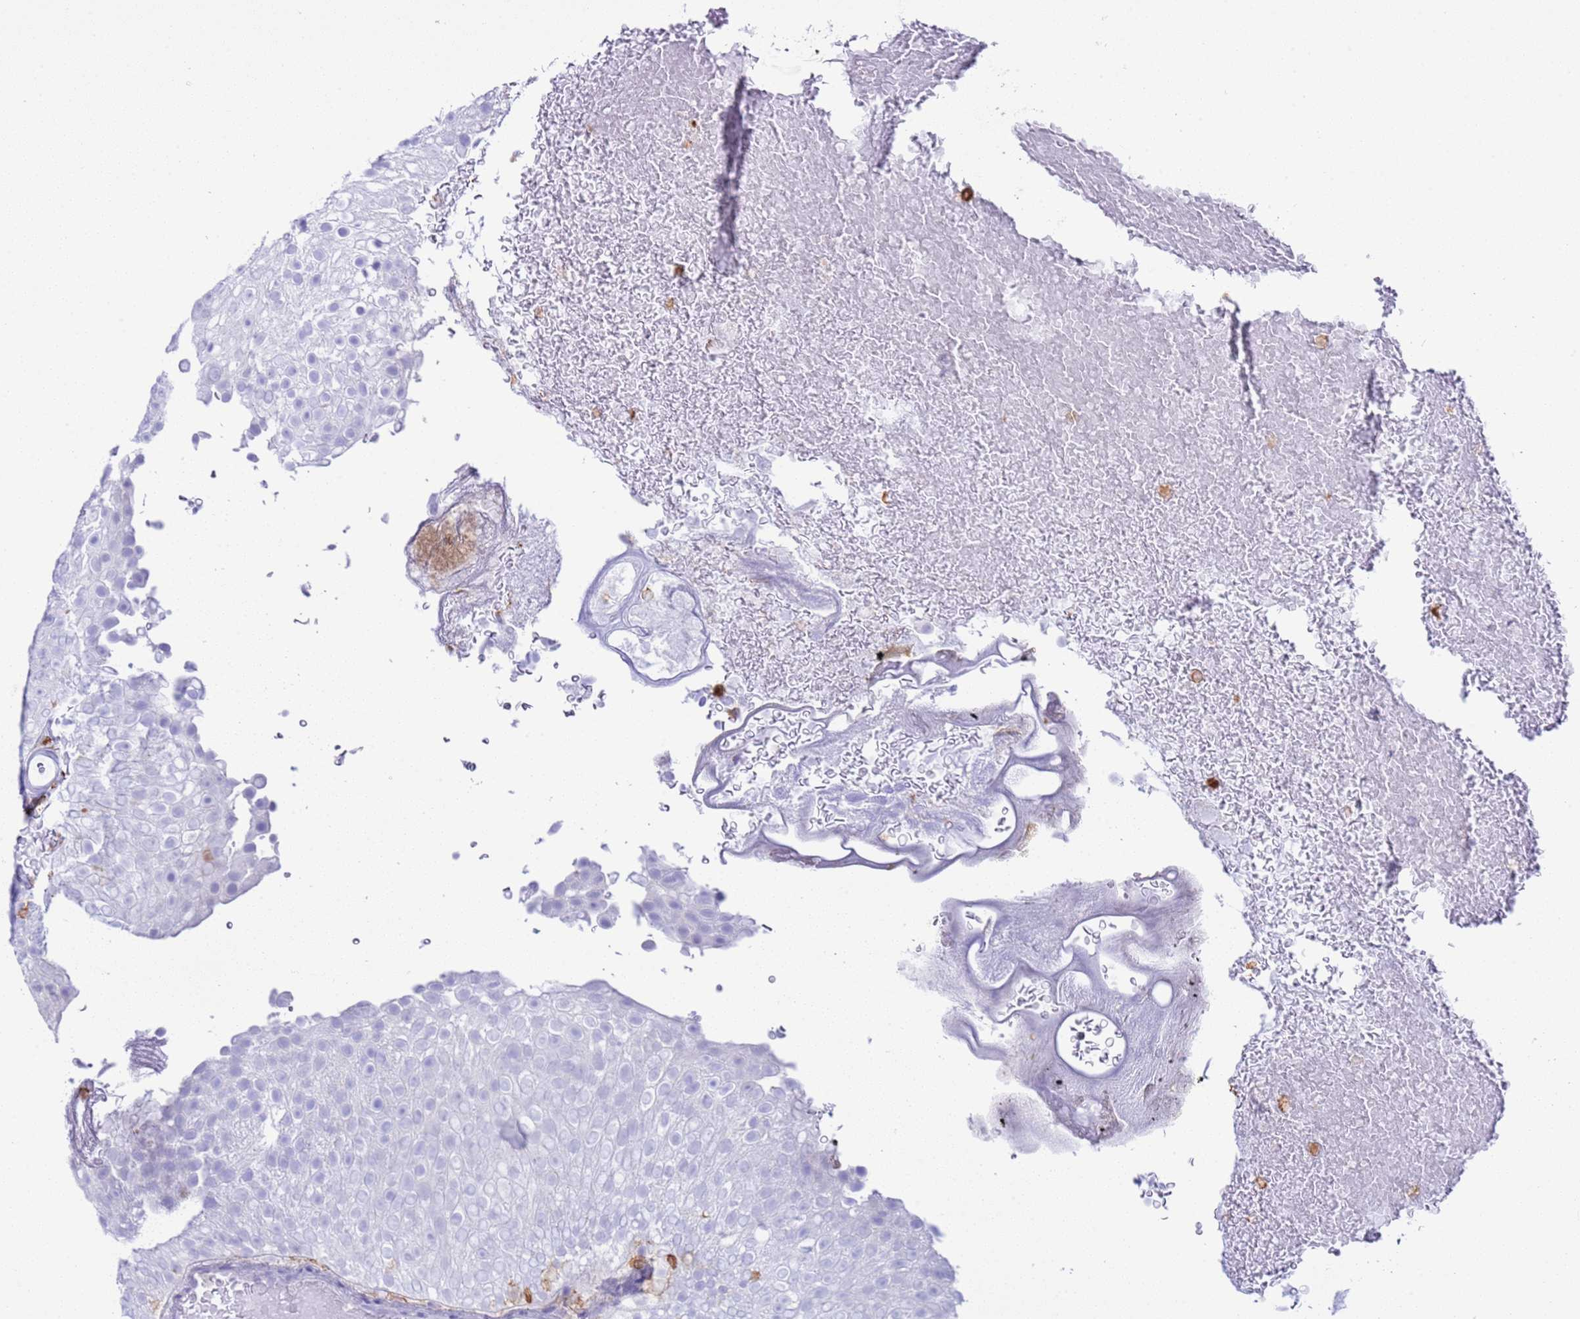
{"staining": {"intensity": "negative", "quantity": "none", "location": "none"}, "tissue": "urothelial cancer", "cell_type": "Tumor cells", "image_type": "cancer", "snomed": [{"axis": "morphology", "description": "Urothelial carcinoma, Low grade"}, {"axis": "topography", "description": "Urinary bladder"}], "caption": "DAB immunohistochemical staining of low-grade urothelial carcinoma exhibits no significant staining in tumor cells. (DAB (3,3'-diaminobenzidine) immunohistochemistry, high magnification).", "gene": "IRF5", "patient": {"sex": "male", "age": 78}}